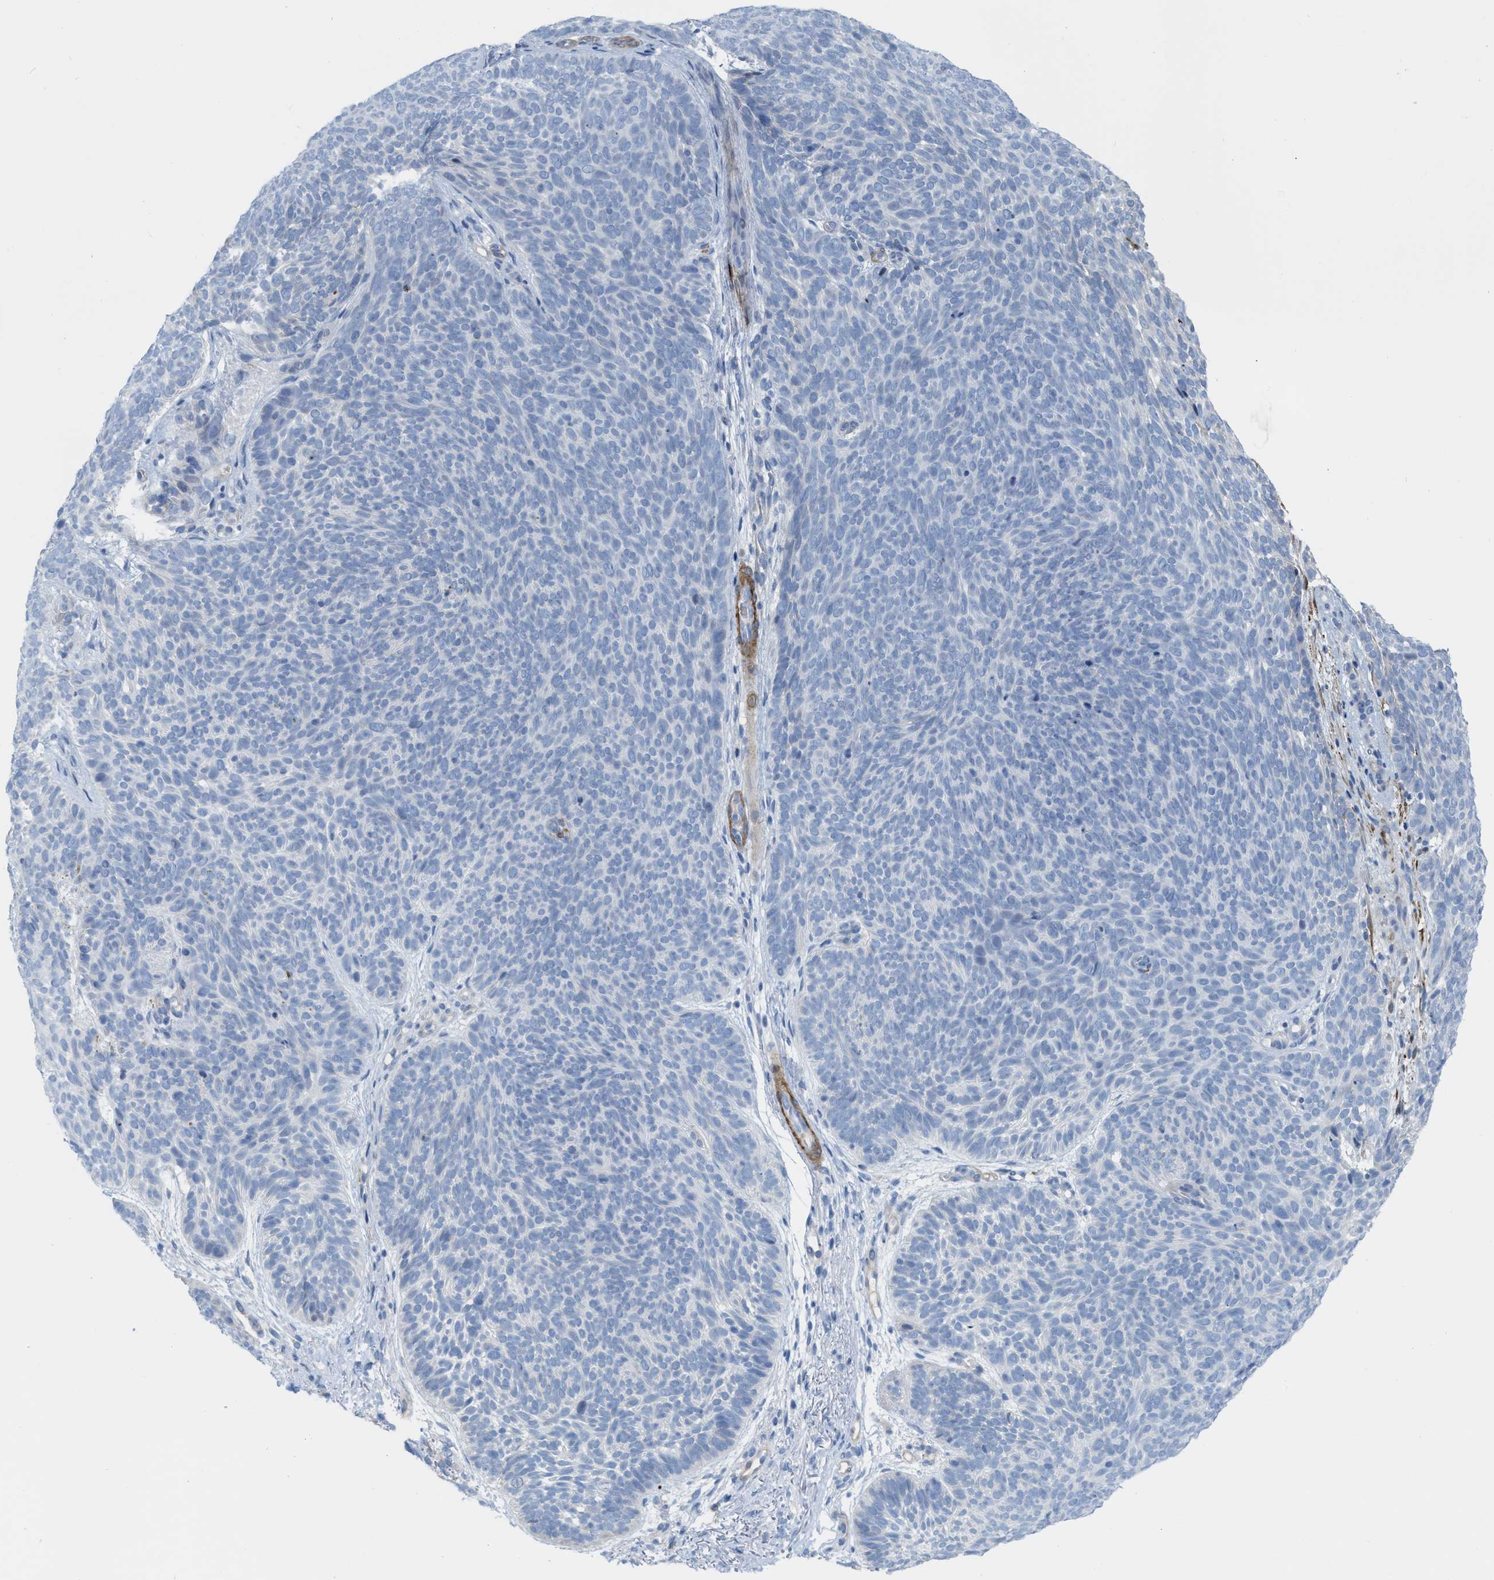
{"staining": {"intensity": "negative", "quantity": "none", "location": "none"}, "tissue": "skin cancer", "cell_type": "Tumor cells", "image_type": "cancer", "snomed": [{"axis": "morphology", "description": "Basal cell carcinoma"}, {"axis": "topography", "description": "Skin"}], "caption": "High magnification brightfield microscopy of skin cancer (basal cell carcinoma) stained with DAB (brown) and counterstained with hematoxylin (blue): tumor cells show no significant expression.", "gene": "TAGLN", "patient": {"sex": "male", "age": 61}}